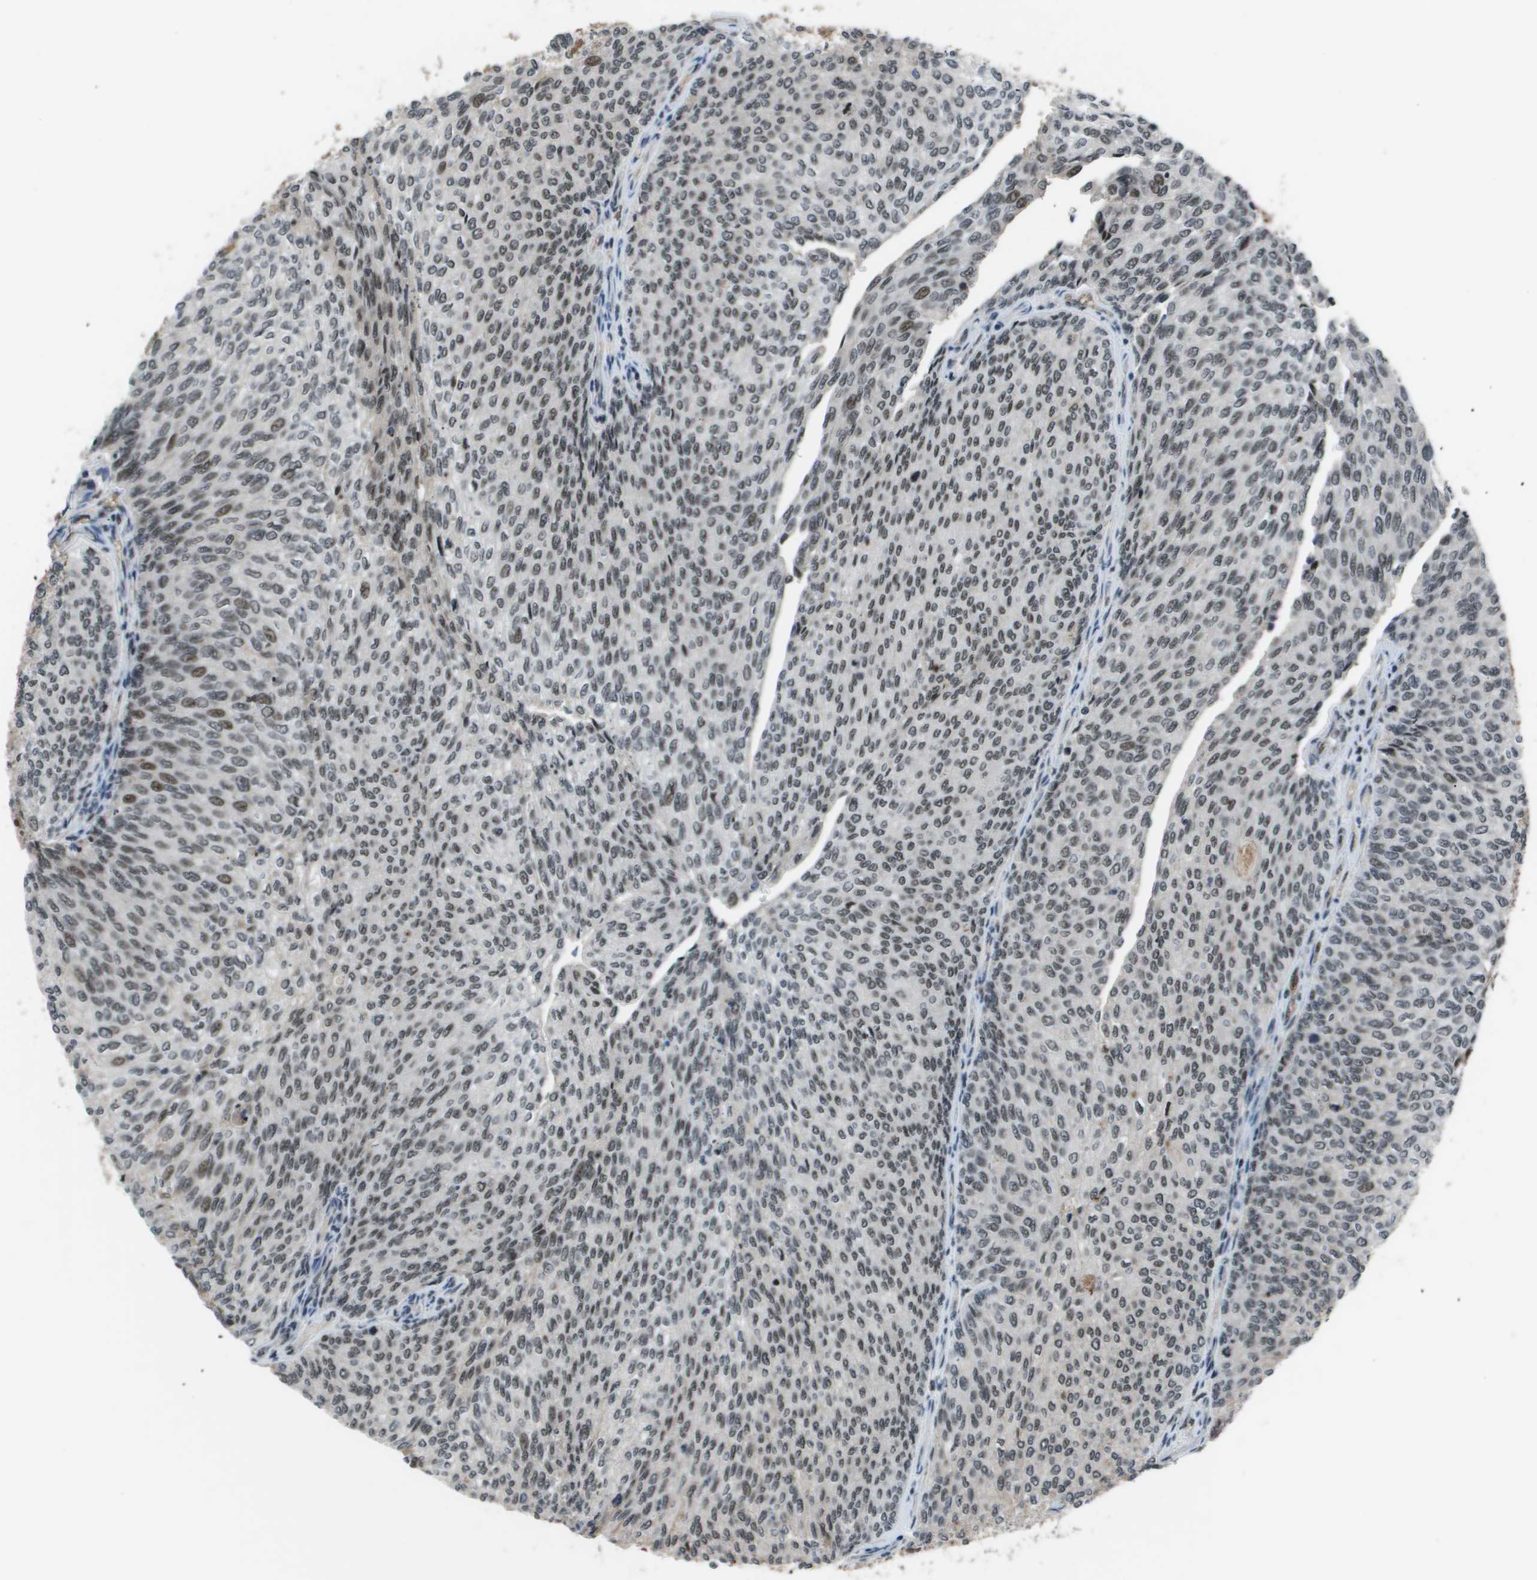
{"staining": {"intensity": "moderate", "quantity": ">75%", "location": "nuclear"}, "tissue": "urothelial cancer", "cell_type": "Tumor cells", "image_type": "cancer", "snomed": [{"axis": "morphology", "description": "Urothelial carcinoma, Low grade"}, {"axis": "topography", "description": "Urinary bladder"}], "caption": "Human urothelial cancer stained for a protein (brown) reveals moderate nuclear positive positivity in approximately >75% of tumor cells.", "gene": "THRAP3", "patient": {"sex": "female", "age": 79}}